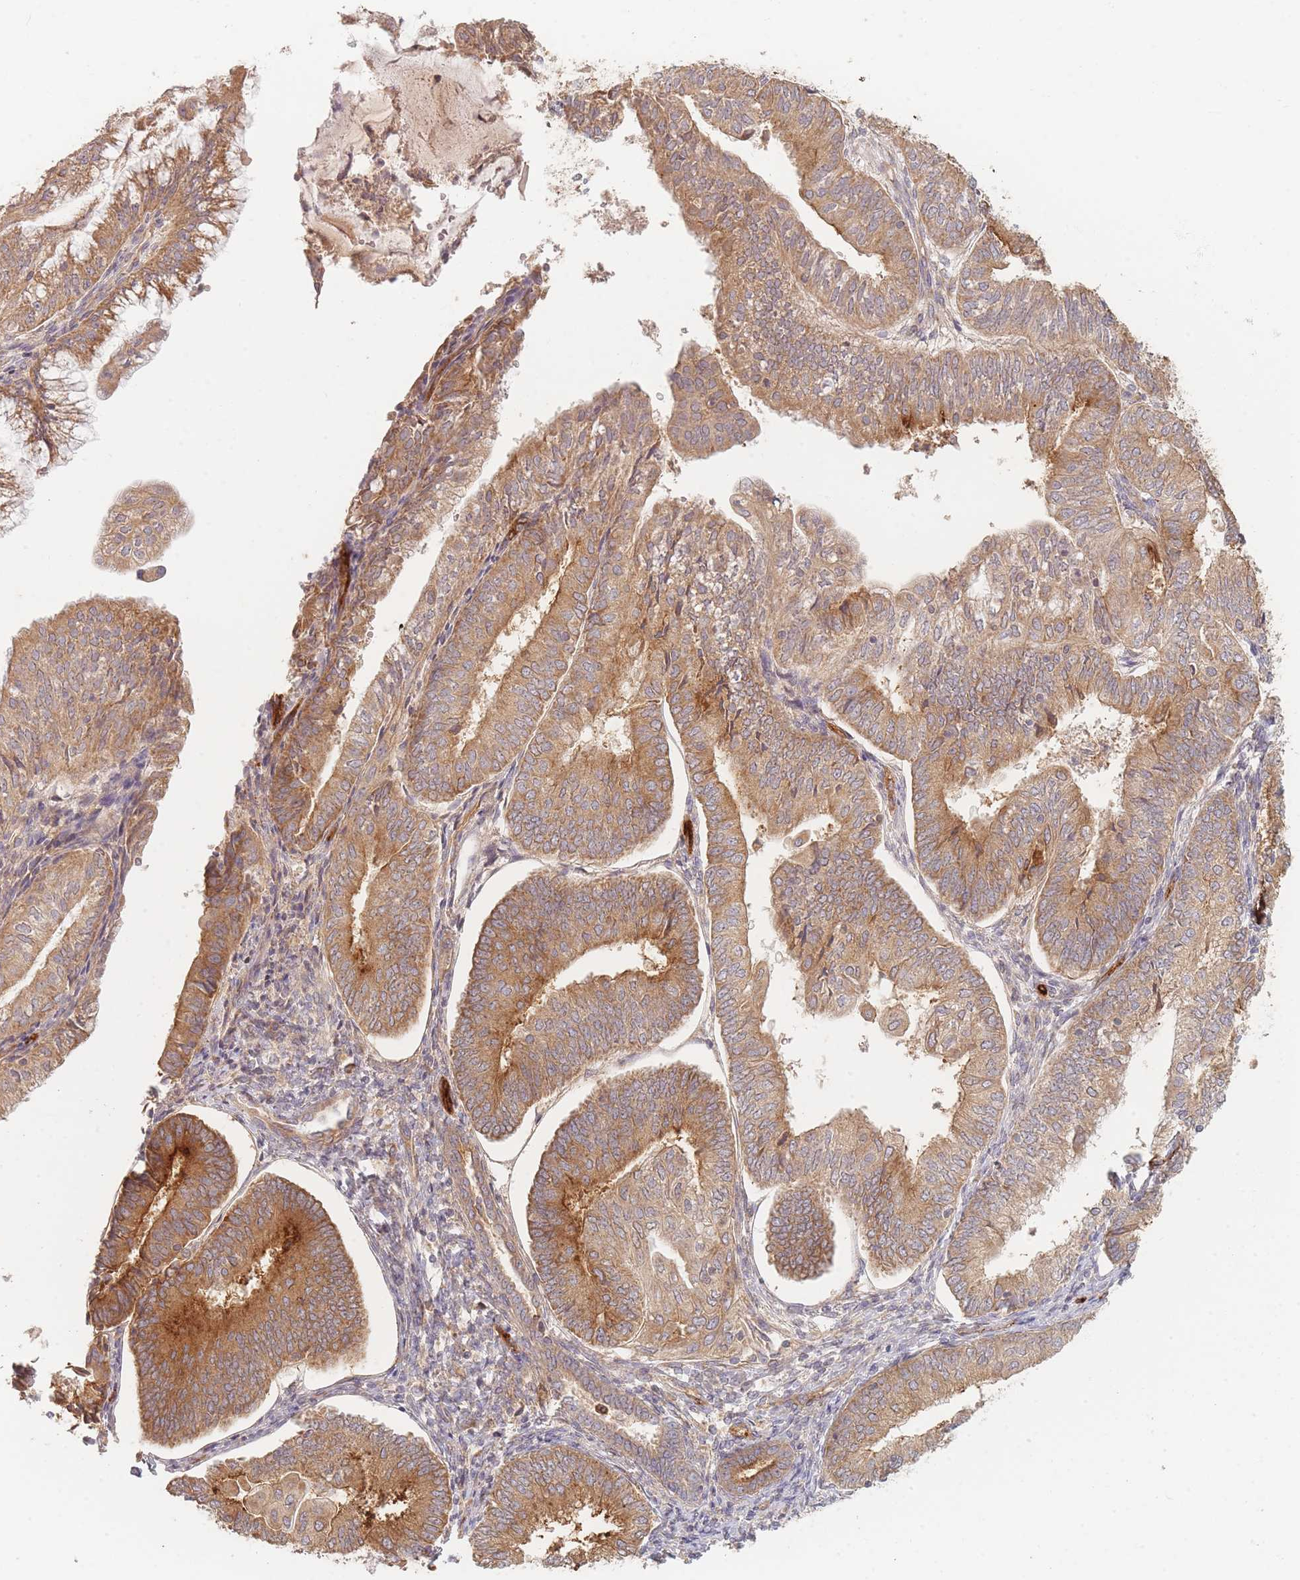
{"staining": {"intensity": "moderate", "quantity": ">75%", "location": "cytoplasmic/membranous"}, "tissue": "endometrial cancer", "cell_type": "Tumor cells", "image_type": "cancer", "snomed": [{"axis": "morphology", "description": "Adenocarcinoma, NOS"}, {"axis": "topography", "description": "Endometrium"}], "caption": "Endometrial cancer (adenocarcinoma) was stained to show a protein in brown. There is medium levels of moderate cytoplasmic/membranous positivity in about >75% of tumor cells.", "gene": "MRPS6", "patient": {"sex": "female", "age": 55}}